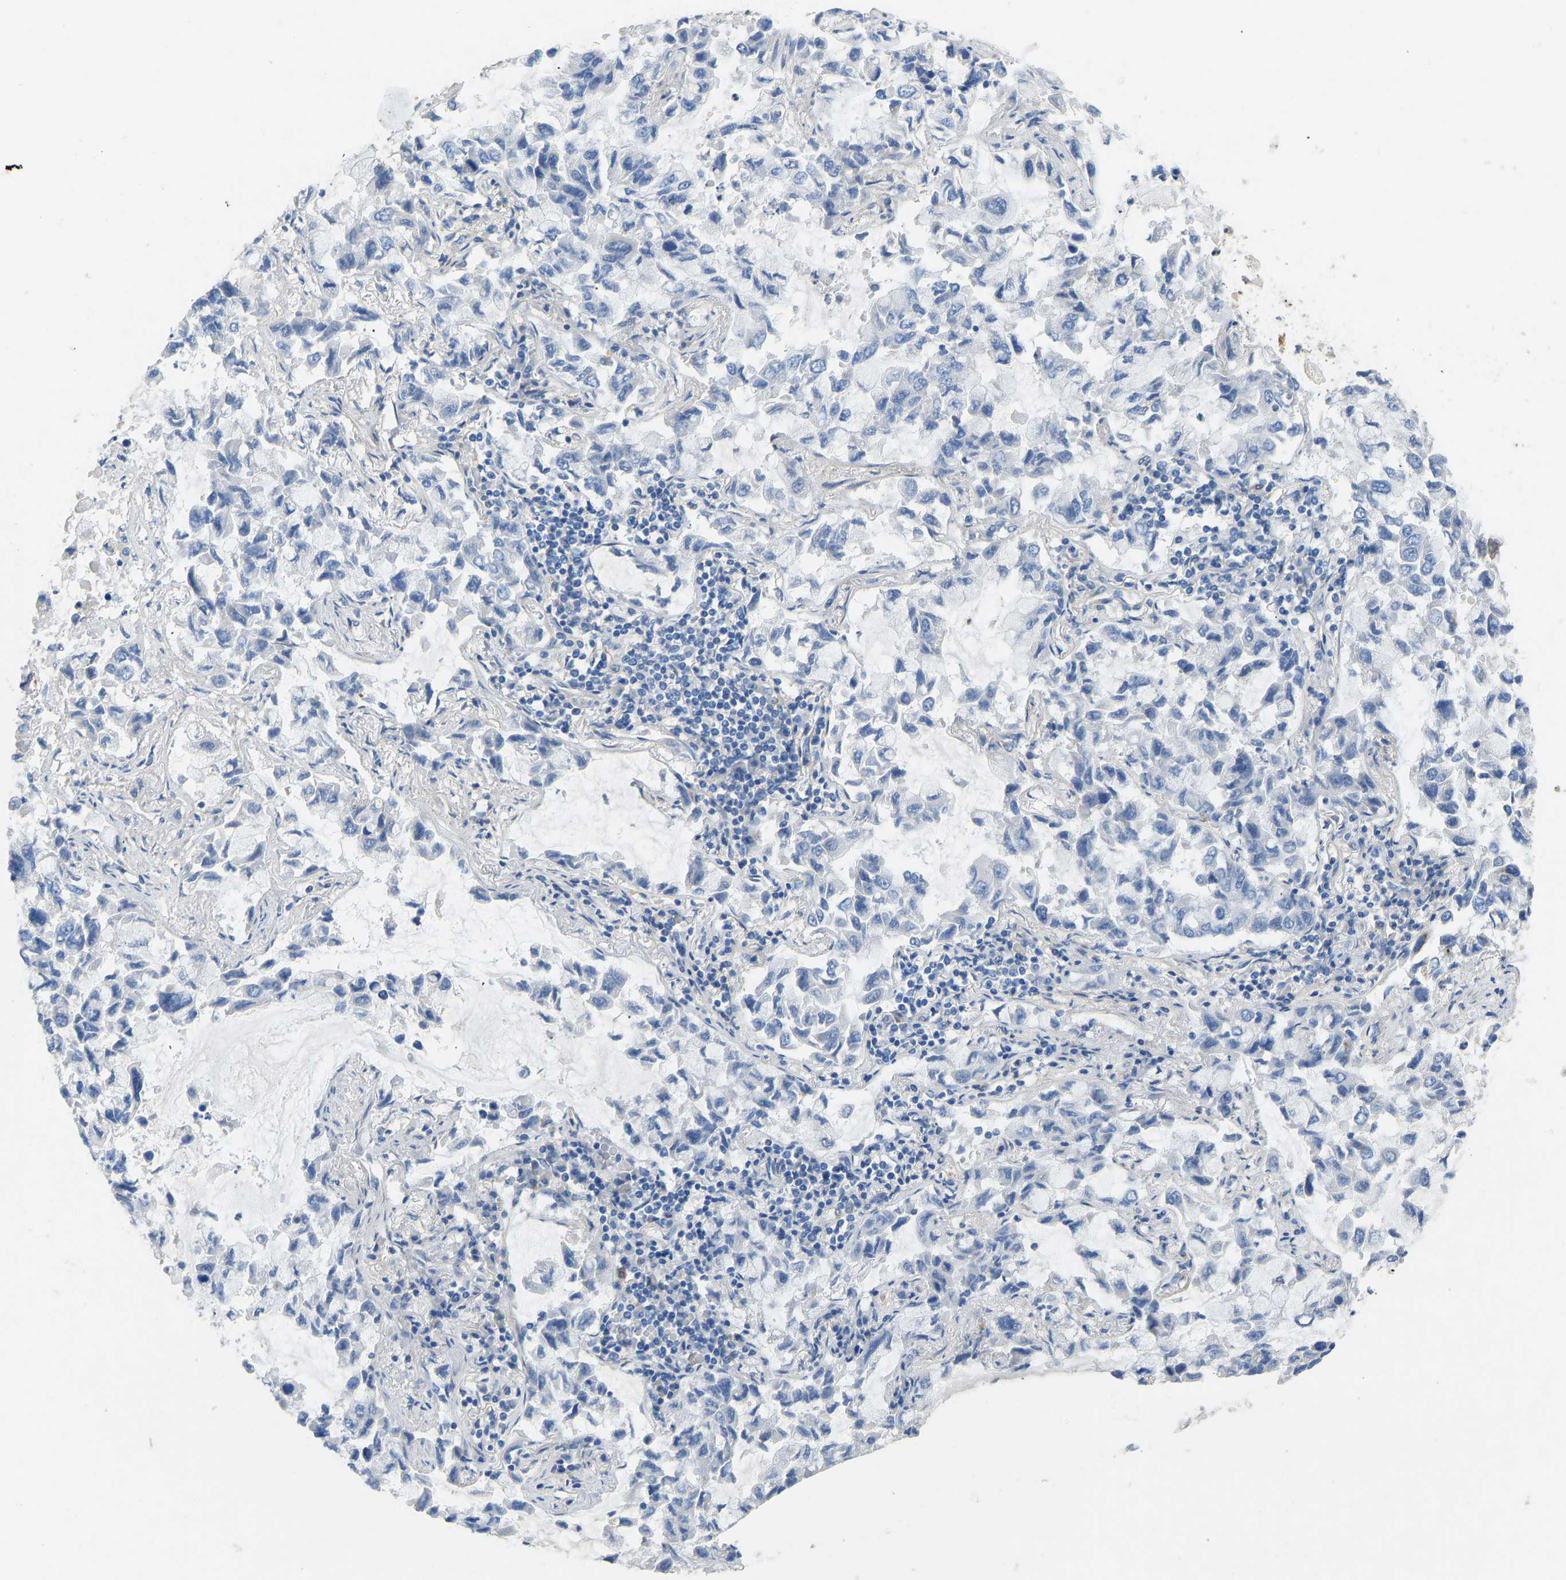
{"staining": {"intensity": "negative", "quantity": "none", "location": "none"}, "tissue": "lung cancer", "cell_type": "Tumor cells", "image_type": "cancer", "snomed": [{"axis": "morphology", "description": "Adenocarcinoma, NOS"}, {"axis": "topography", "description": "Lung"}], "caption": "This is an IHC photomicrograph of human lung adenocarcinoma. There is no expression in tumor cells.", "gene": "TECTA", "patient": {"sex": "male", "age": 64}}